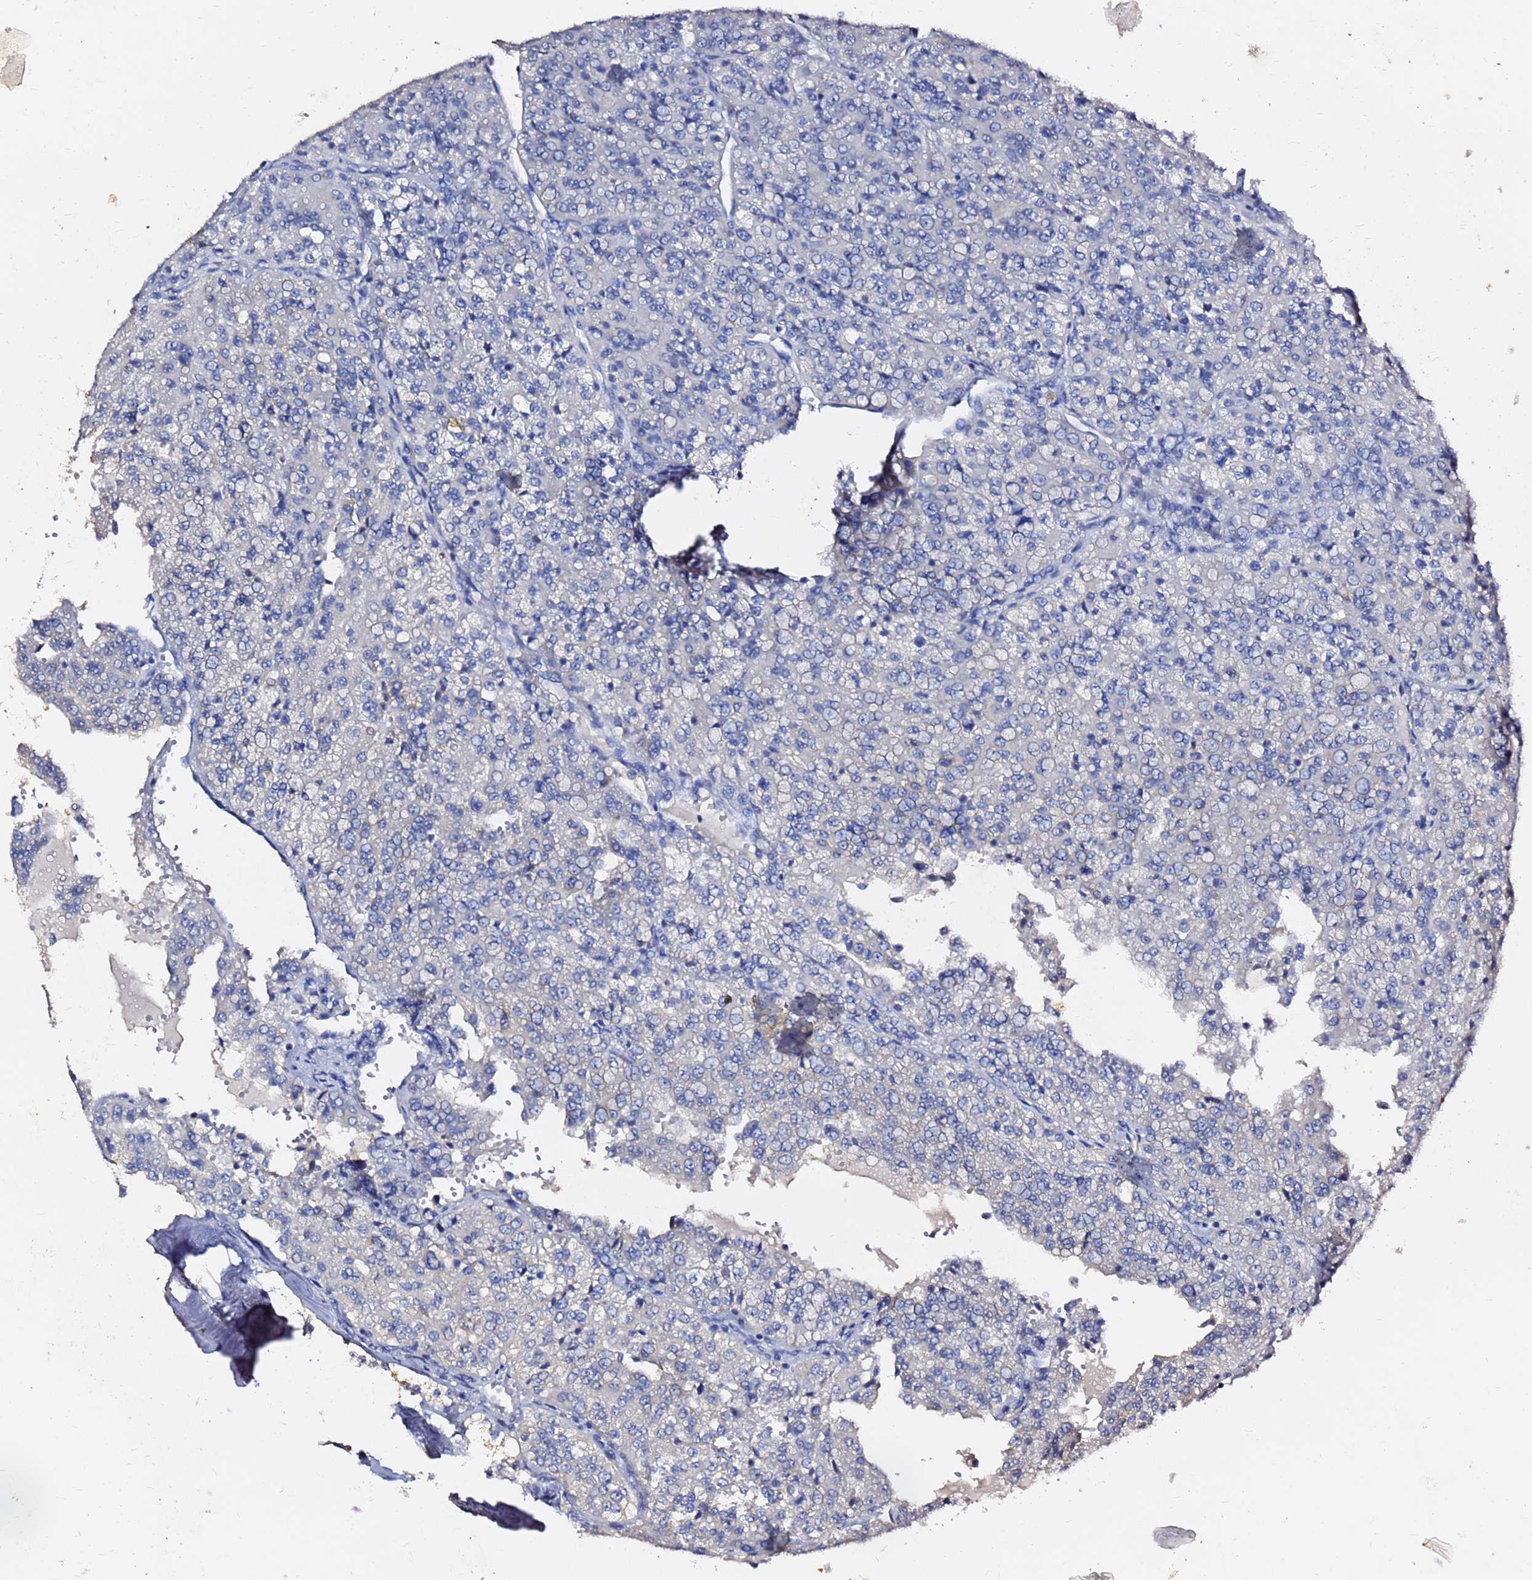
{"staining": {"intensity": "negative", "quantity": "none", "location": "none"}, "tissue": "renal cancer", "cell_type": "Tumor cells", "image_type": "cancer", "snomed": [{"axis": "morphology", "description": "Adenocarcinoma, NOS"}, {"axis": "topography", "description": "Kidney"}], "caption": "Immunohistochemistry (IHC) photomicrograph of neoplastic tissue: renal adenocarcinoma stained with DAB (3,3'-diaminobenzidine) displays no significant protein positivity in tumor cells.", "gene": "FAM183A", "patient": {"sex": "female", "age": 63}}